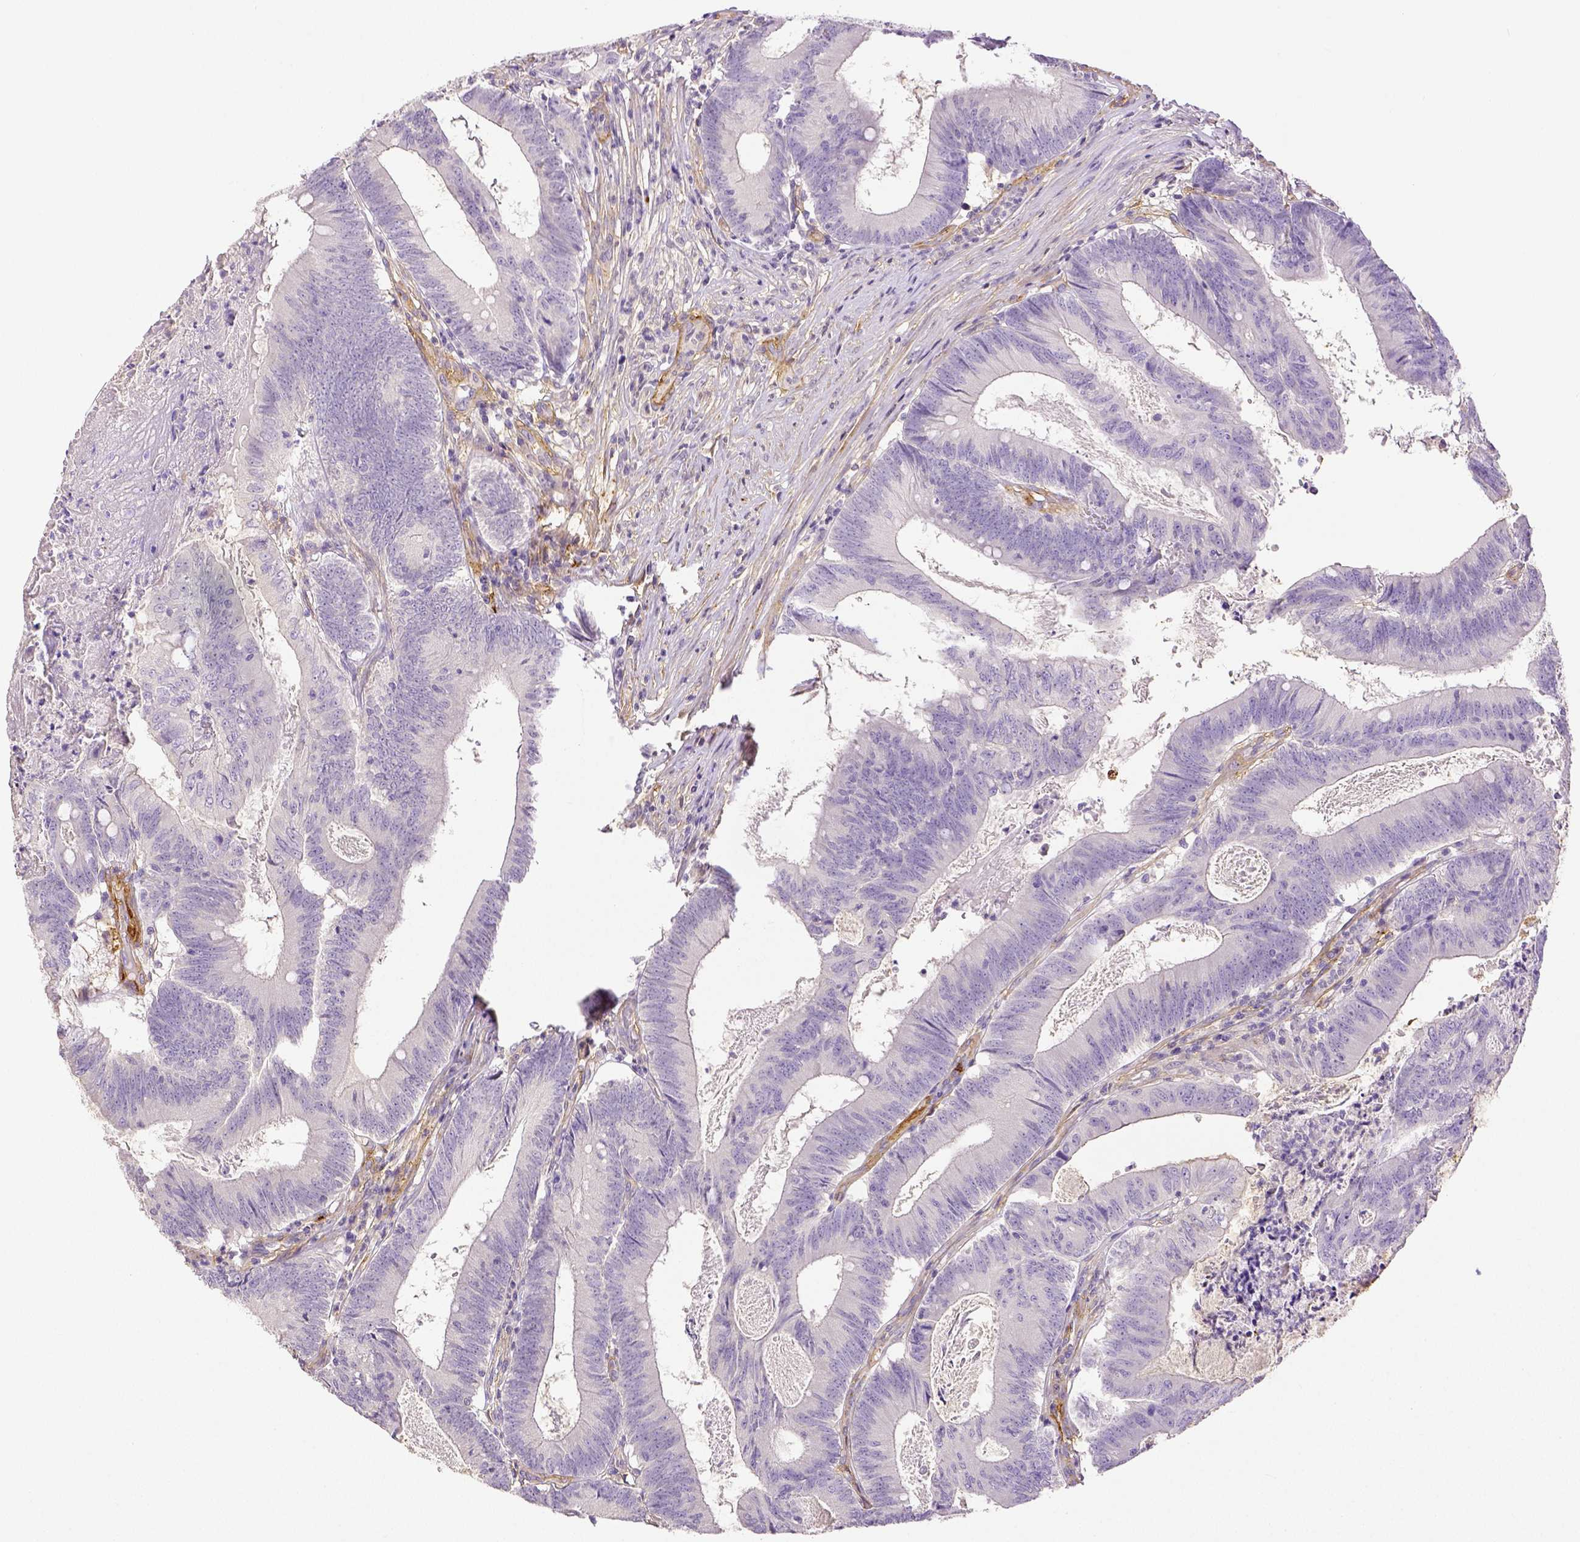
{"staining": {"intensity": "negative", "quantity": "none", "location": "none"}, "tissue": "colorectal cancer", "cell_type": "Tumor cells", "image_type": "cancer", "snomed": [{"axis": "morphology", "description": "Adenocarcinoma, NOS"}, {"axis": "topography", "description": "Colon"}], "caption": "The micrograph displays no significant expression in tumor cells of colorectal cancer.", "gene": "THY1", "patient": {"sex": "female", "age": 70}}